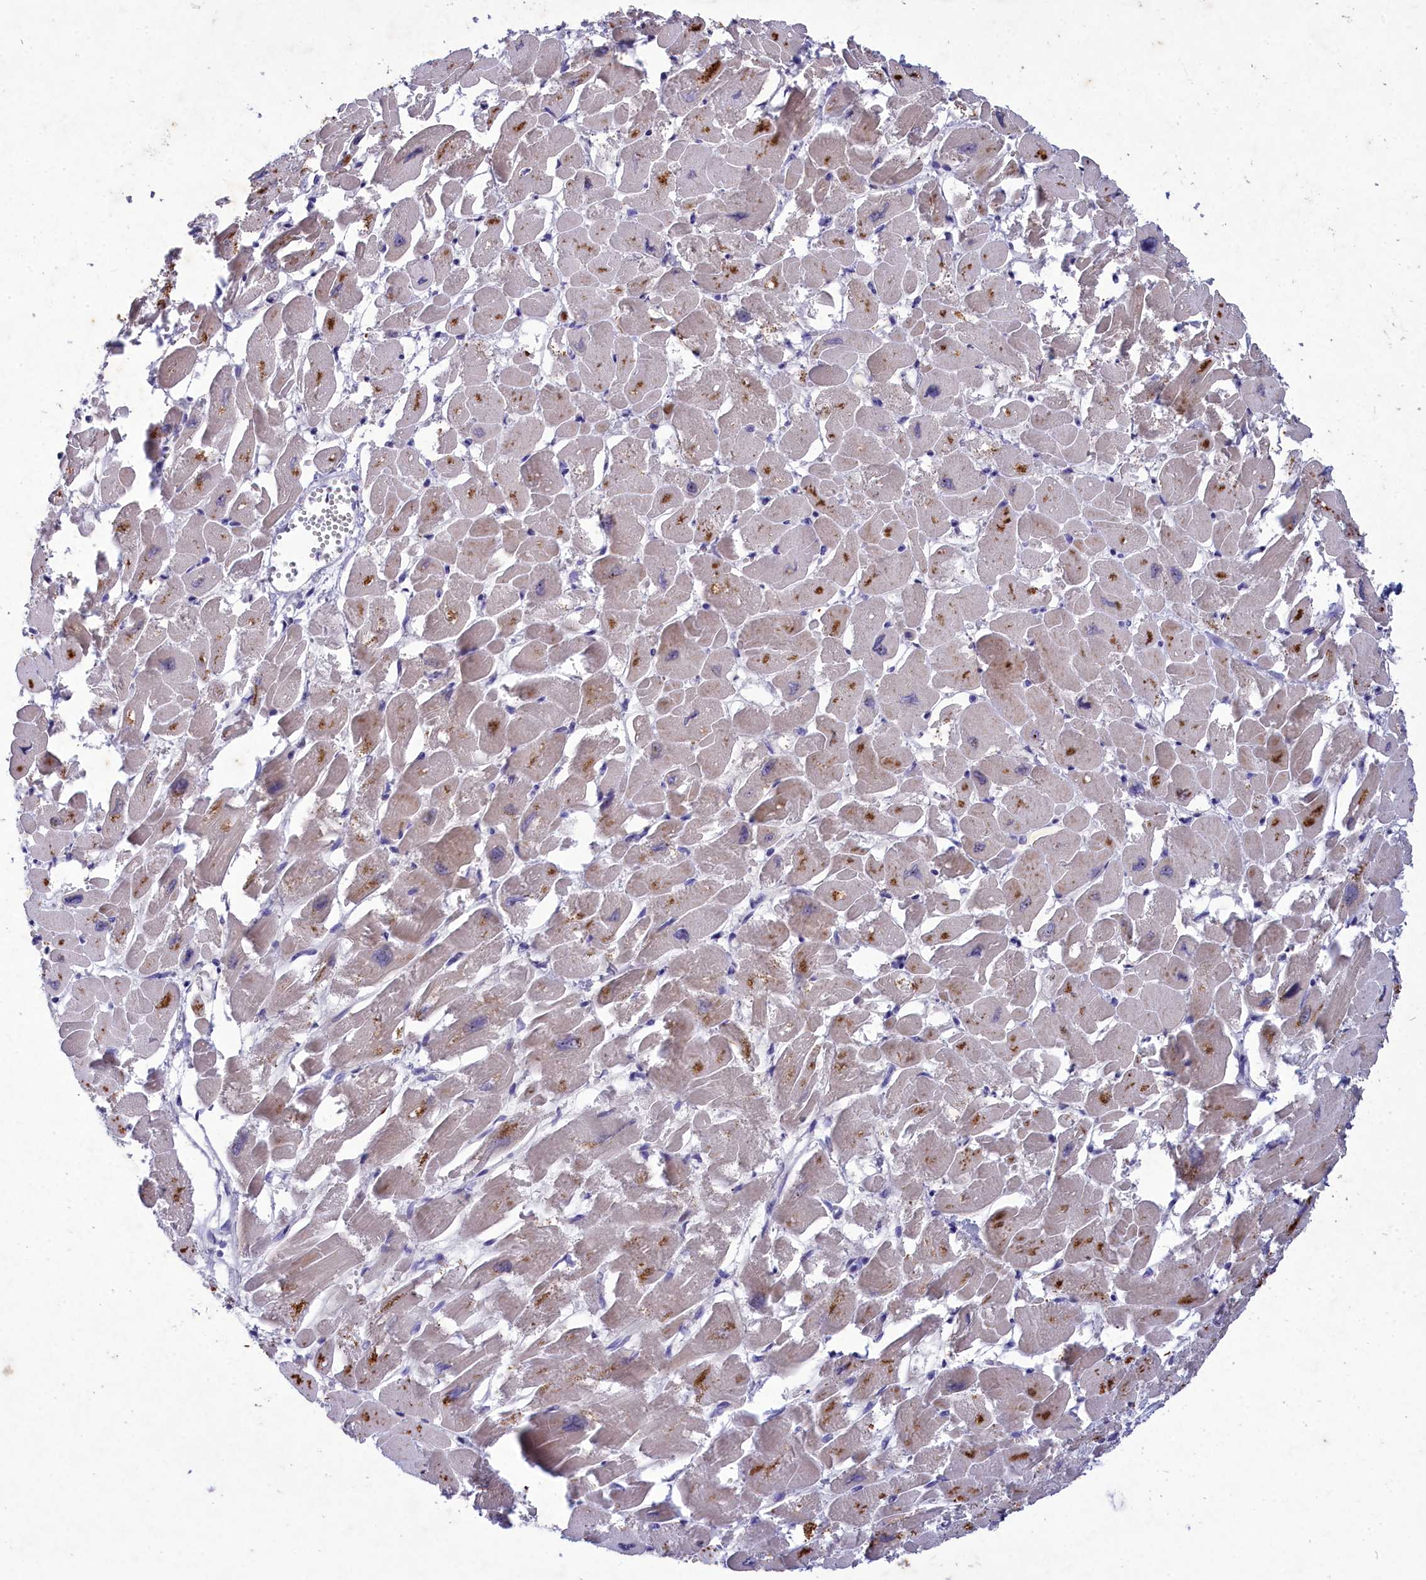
{"staining": {"intensity": "moderate", "quantity": "25%-75%", "location": "cytoplasmic/membranous"}, "tissue": "heart muscle", "cell_type": "Cardiomyocytes", "image_type": "normal", "snomed": [{"axis": "morphology", "description": "Normal tissue, NOS"}, {"axis": "topography", "description": "Heart"}], "caption": "Heart muscle stained with IHC exhibits moderate cytoplasmic/membranous staining in approximately 25%-75% of cardiomyocytes.", "gene": "DEFB119", "patient": {"sex": "male", "age": 54}}